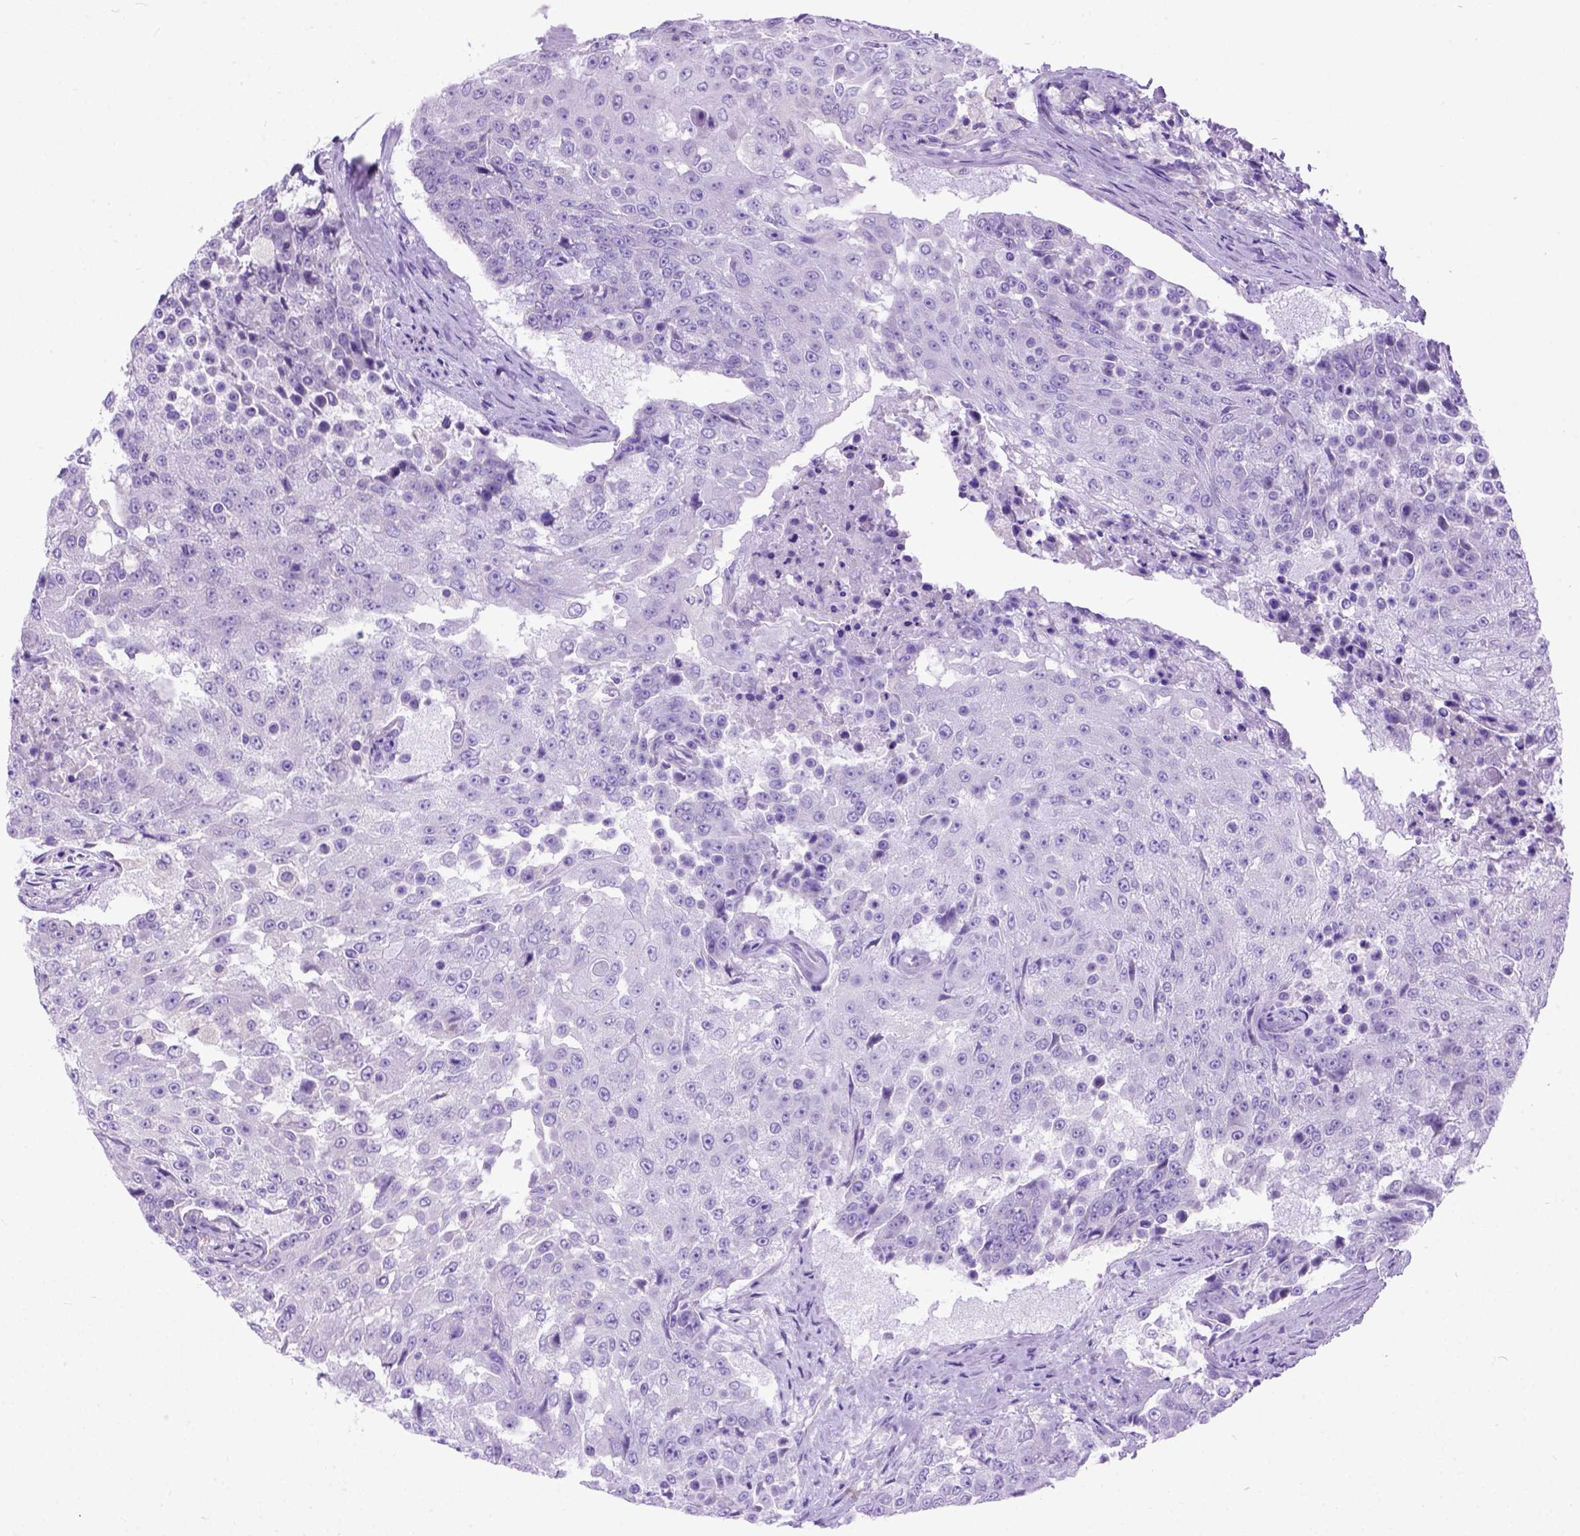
{"staining": {"intensity": "negative", "quantity": "none", "location": "none"}, "tissue": "urothelial cancer", "cell_type": "Tumor cells", "image_type": "cancer", "snomed": [{"axis": "morphology", "description": "Urothelial carcinoma, High grade"}, {"axis": "topography", "description": "Urinary bladder"}], "caption": "Micrograph shows no significant protein positivity in tumor cells of urothelial cancer.", "gene": "ODAD3", "patient": {"sex": "female", "age": 63}}